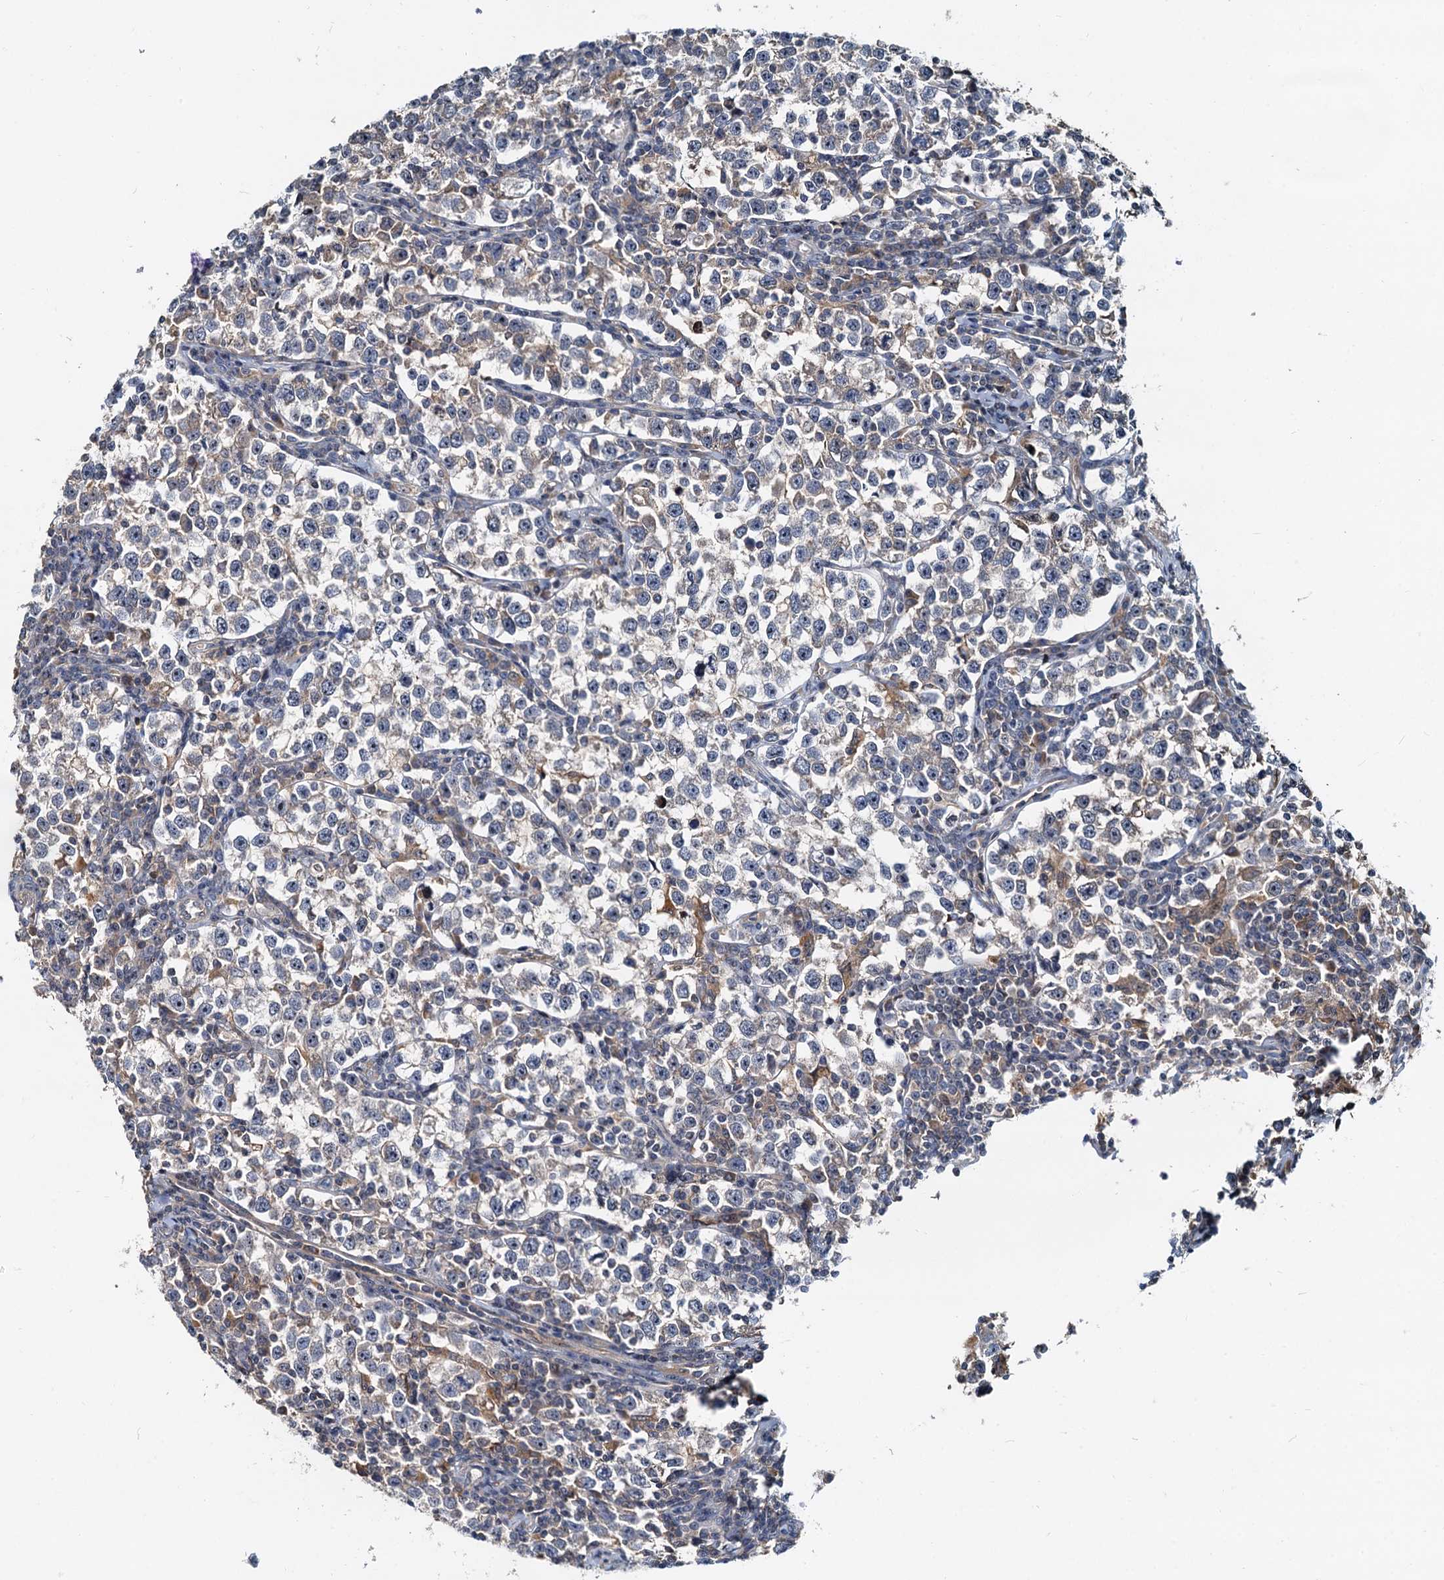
{"staining": {"intensity": "negative", "quantity": "none", "location": "none"}, "tissue": "testis cancer", "cell_type": "Tumor cells", "image_type": "cancer", "snomed": [{"axis": "morphology", "description": "Normal tissue, NOS"}, {"axis": "morphology", "description": "Seminoma, NOS"}, {"axis": "topography", "description": "Testis"}], "caption": "Testis cancer was stained to show a protein in brown. There is no significant expression in tumor cells. The staining was performed using DAB (3,3'-diaminobenzidine) to visualize the protein expression in brown, while the nuclei were stained in blue with hematoxylin (Magnification: 20x).", "gene": "TOLLIP", "patient": {"sex": "male", "age": 43}}